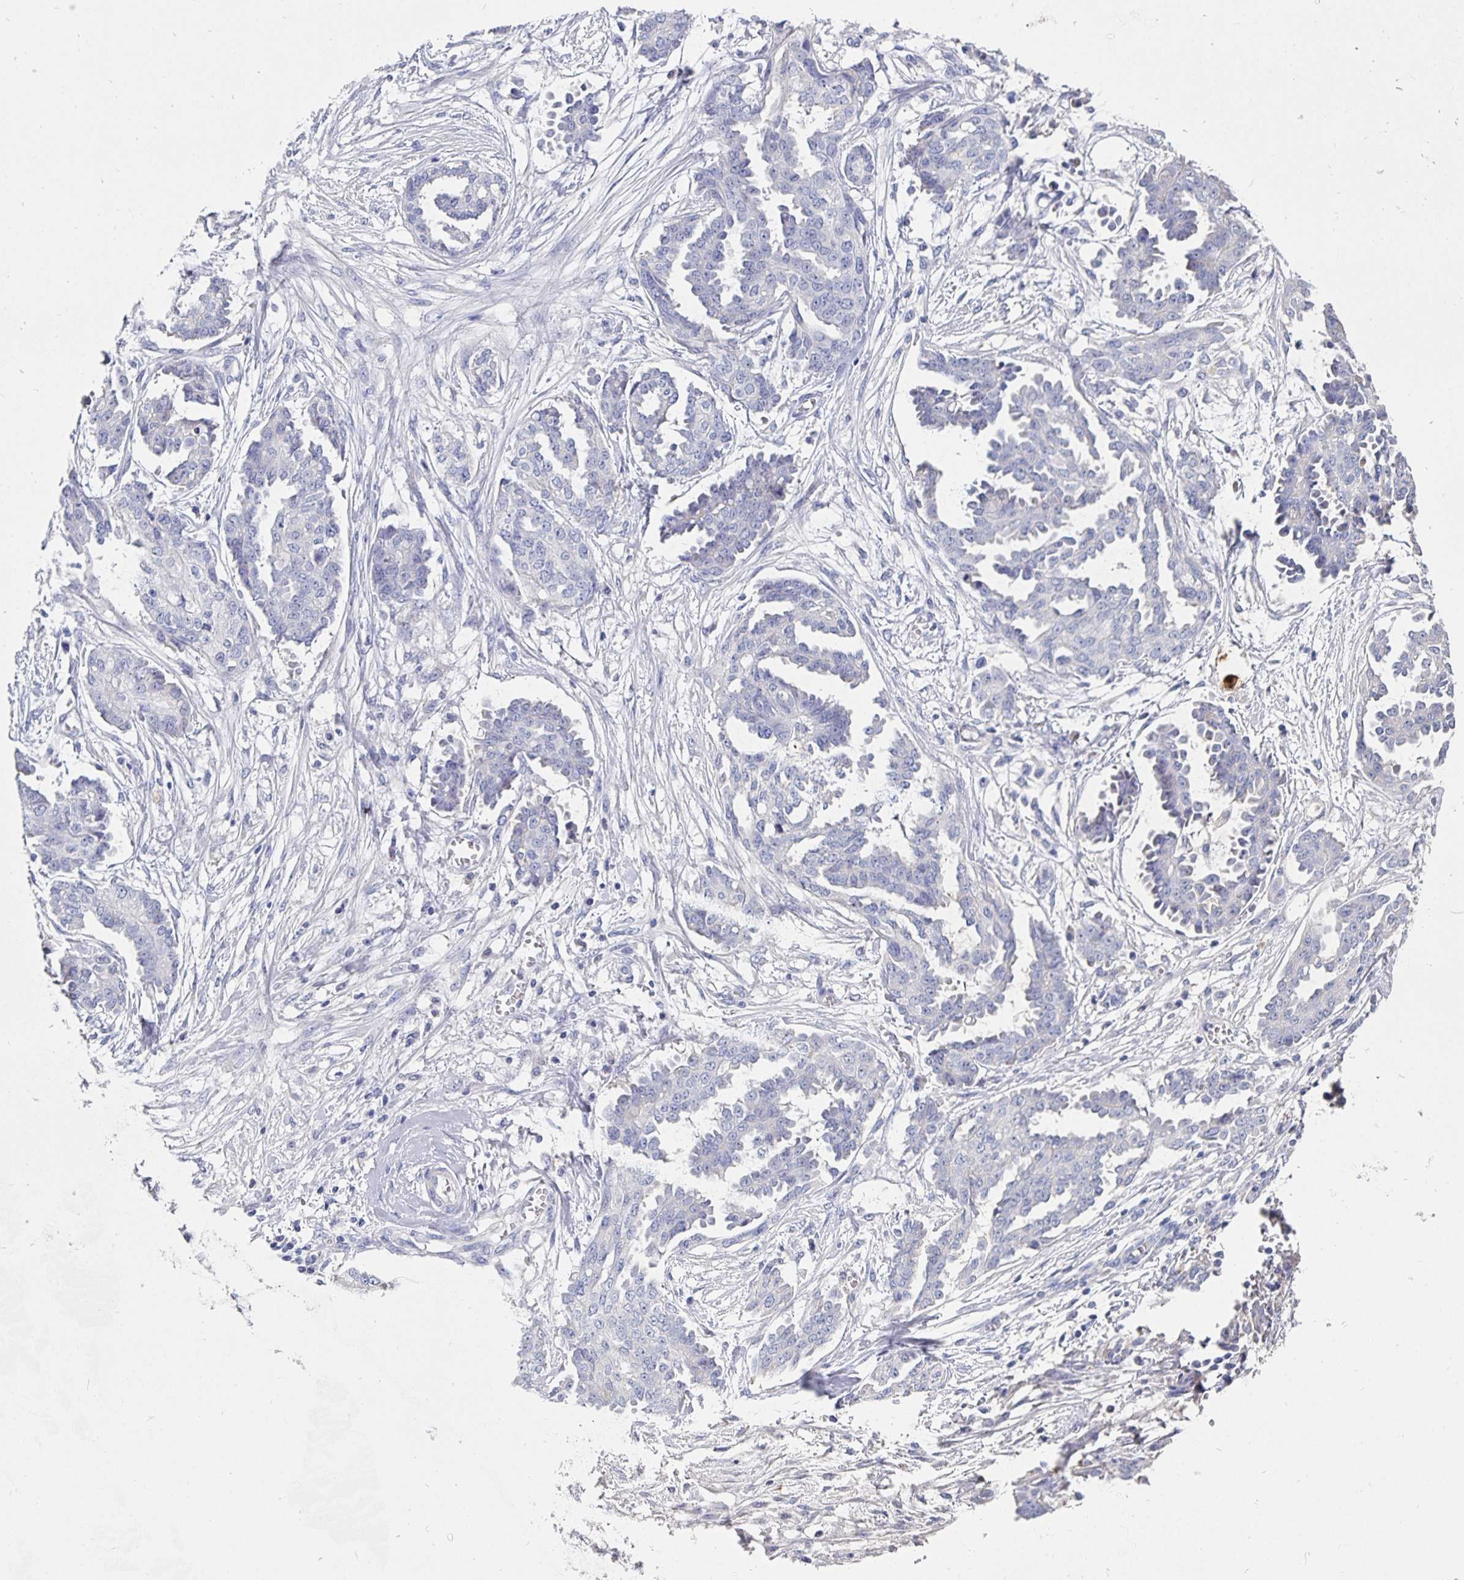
{"staining": {"intensity": "negative", "quantity": "none", "location": "none"}, "tissue": "ovarian cancer", "cell_type": "Tumor cells", "image_type": "cancer", "snomed": [{"axis": "morphology", "description": "Cystadenocarcinoma, serous, NOS"}, {"axis": "topography", "description": "Ovary"}], "caption": "Immunohistochemical staining of human serous cystadenocarcinoma (ovarian) demonstrates no significant expression in tumor cells.", "gene": "CFAP69", "patient": {"sex": "female", "age": 71}}